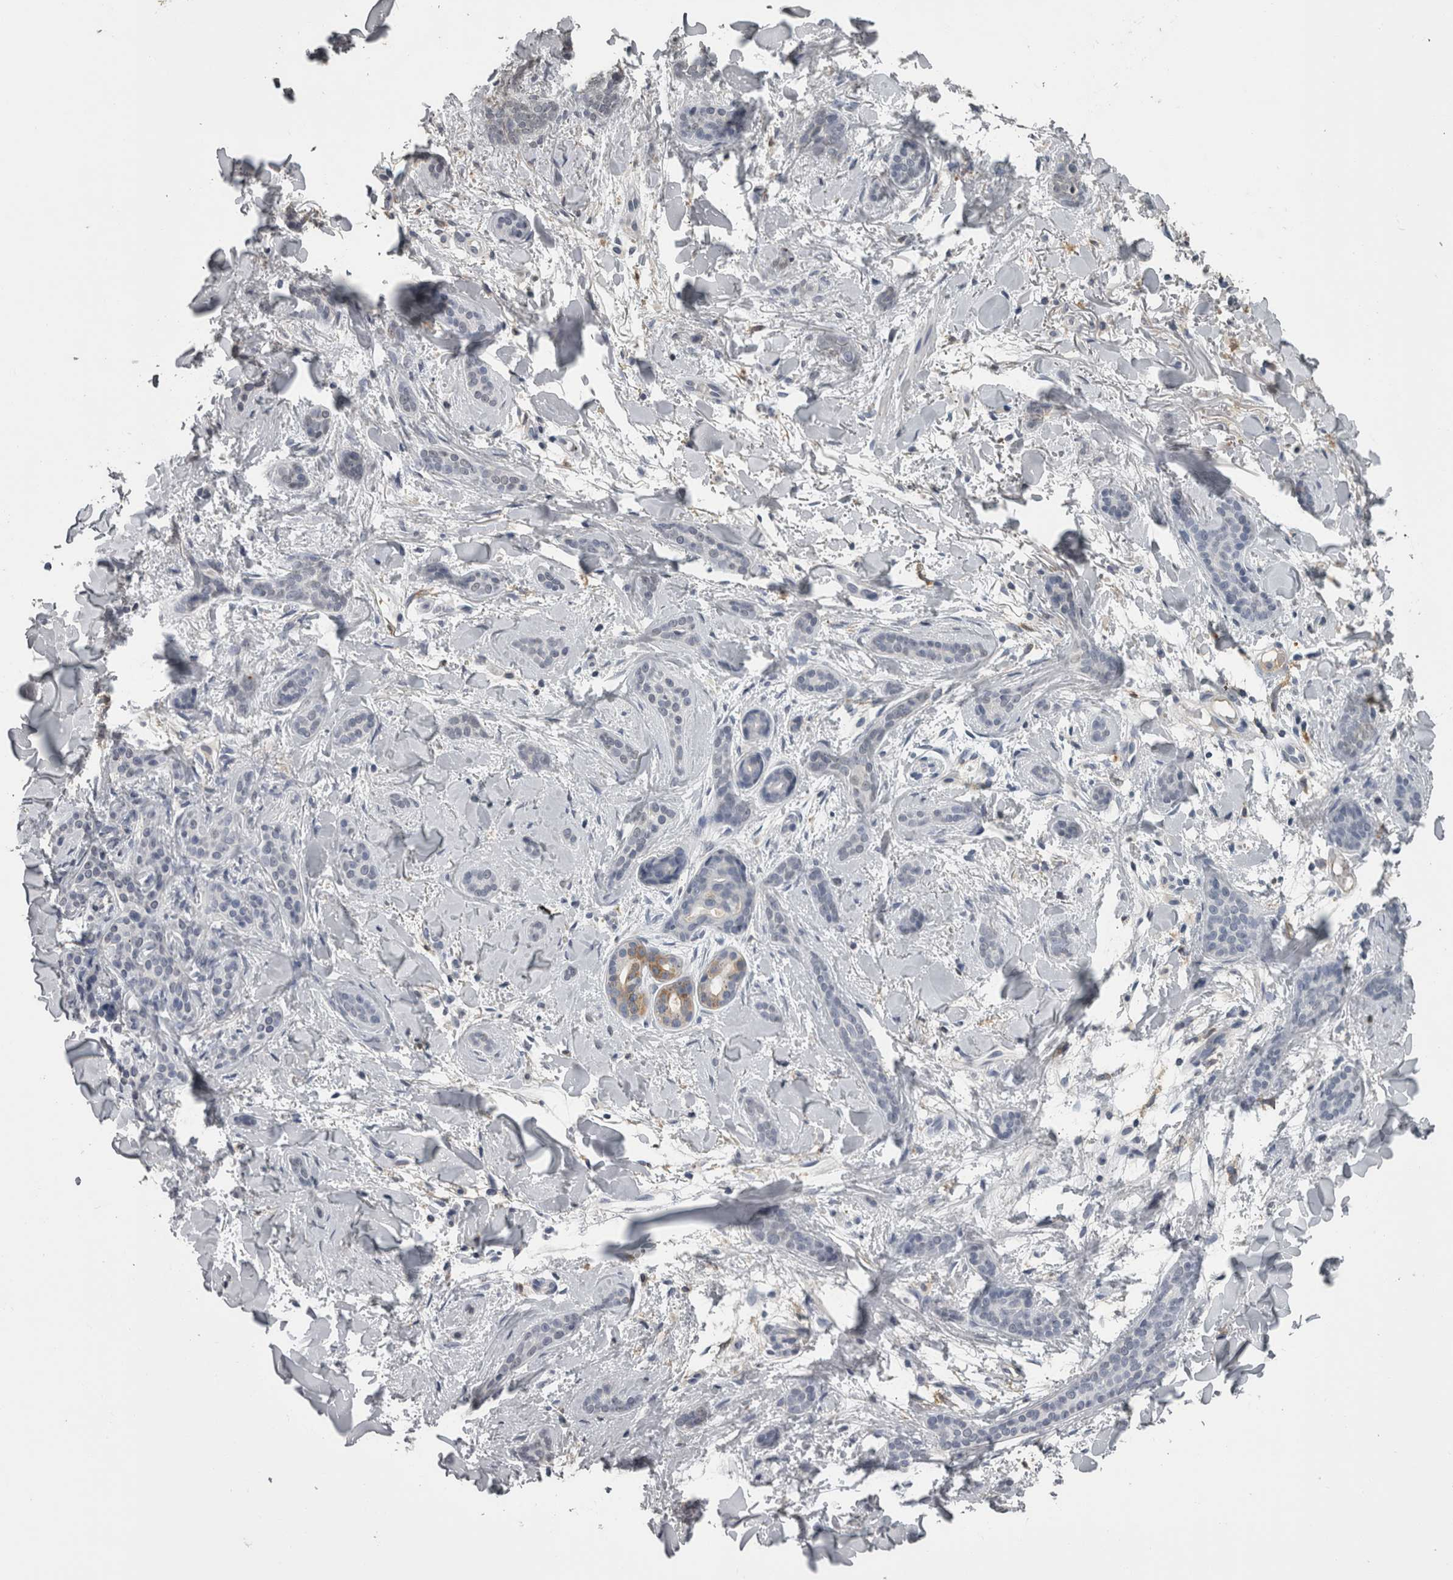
{"staining": {"intensity": "negative", "quantity": "none", "location": "none"}, "tissue": "skin cancer", "cell_type": "Tumor cells", "image_type": "cancer", "snomed": [{"axis": "morphology", "description": "Basal cell carcinoma"}, {"axis": "morphology", "description": "Adnexal tumor, benign"}, {"axis": "topography", "description": "Skin"}], "caption": "DAB (3,3'-diaminobenzidine) immunohistochemical staining of benign adnexal tumor (skin) demonstrates no significant staining in tumor cells. Nuclei are stained in blue.", "gene": "PIK3AP1", "patient": {"sex": "female", "age": 42}}